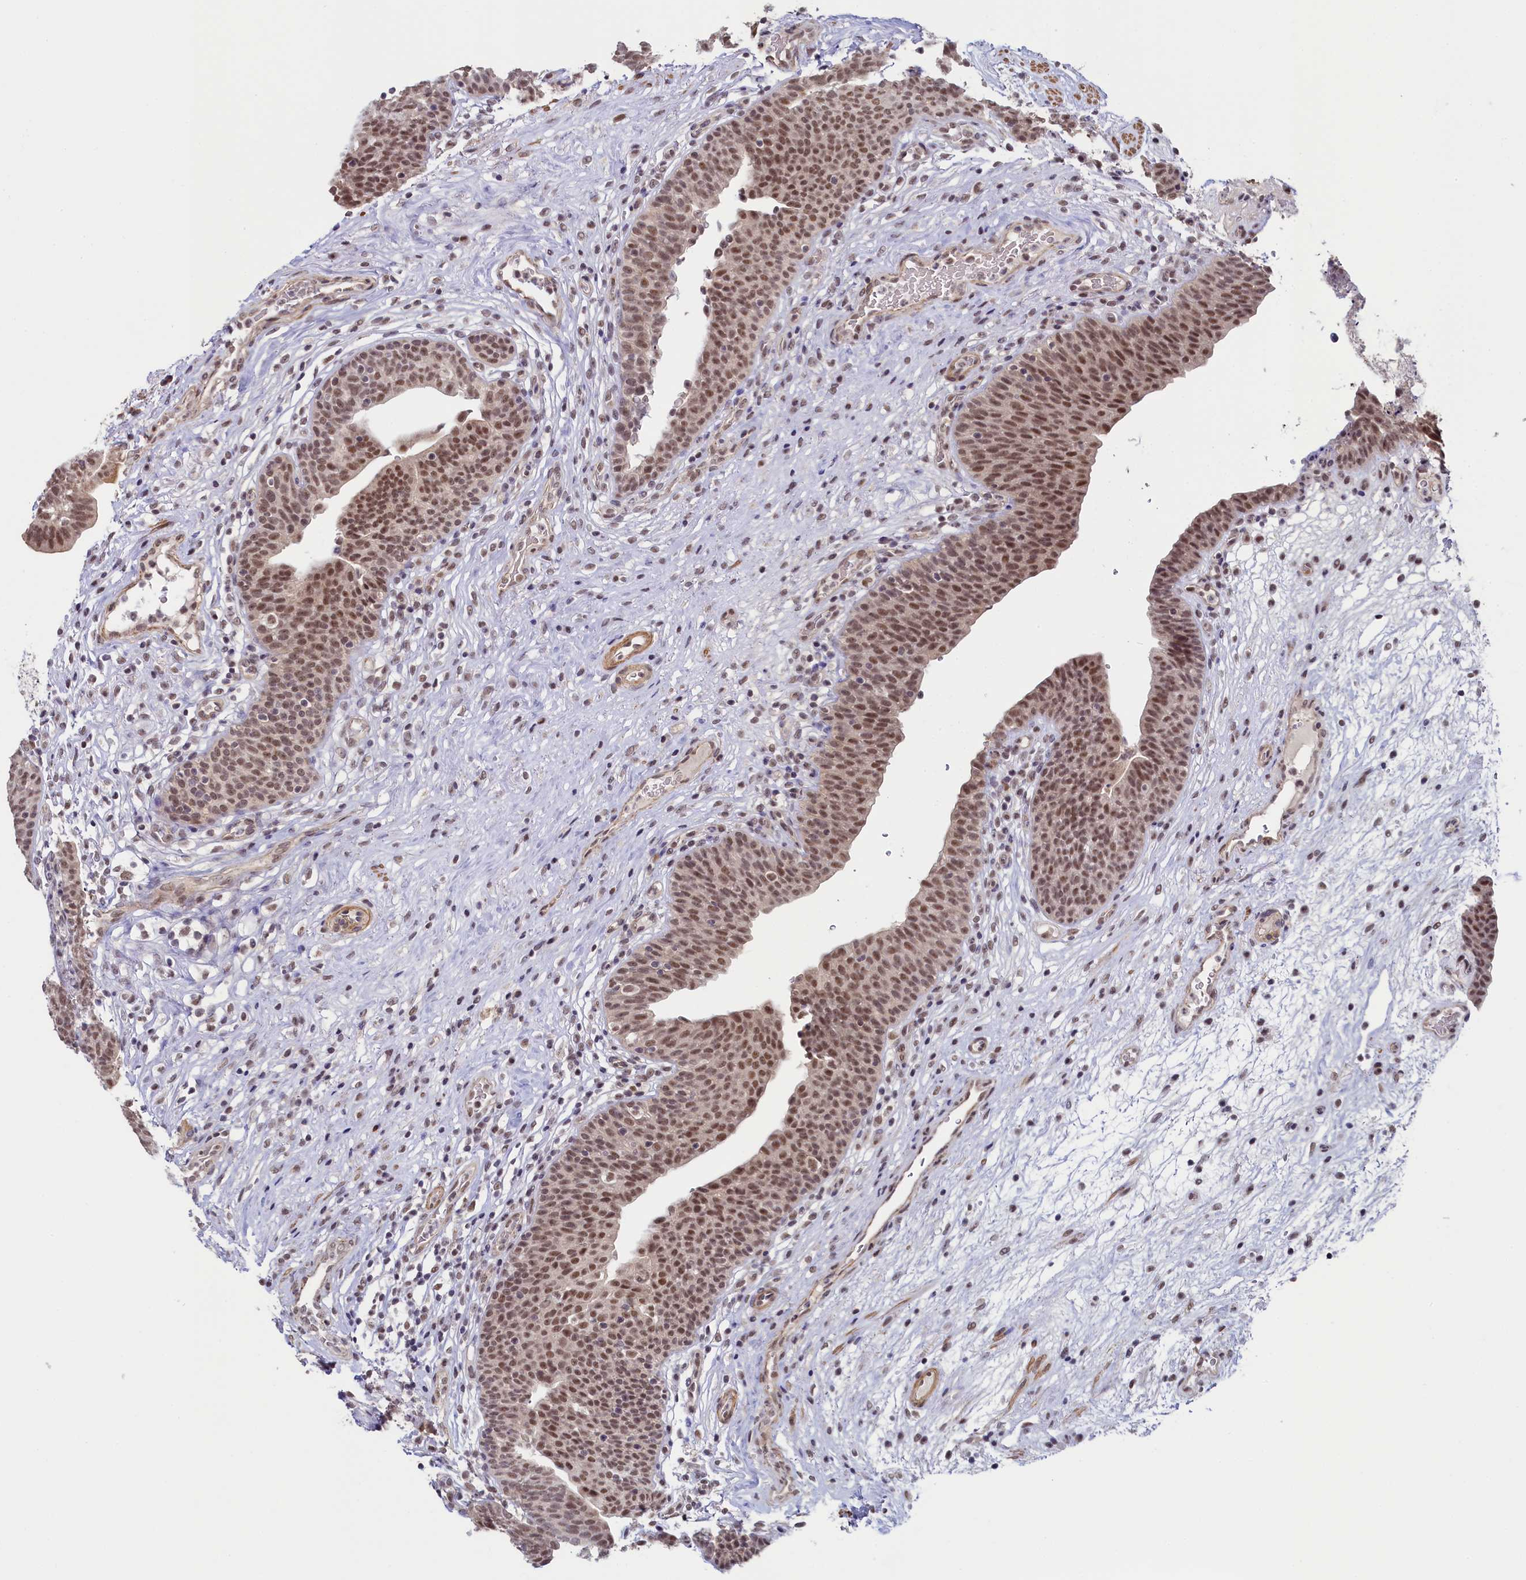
{"staining": {"intensity": "moderate", "quantity": ">75%", "location": "nuclear"}, "tissue": "urinary bladder", "cell_type": "Urothelial cells", "image_type": "normal", "snomed": [{"axis": "morphology", "description": "Normal tissue, NOS"}, {"axis": "topography", "description": "Urinary bladder"}], "caption": "Urothelial cells reveal medium levels of moderate nuclear positivity in about >75% of cells in unremarkable human urinary bladder. Nuclei are stained in blue.", "gene": "INTS14", "patient": {"sex": "male", "age": 71}}